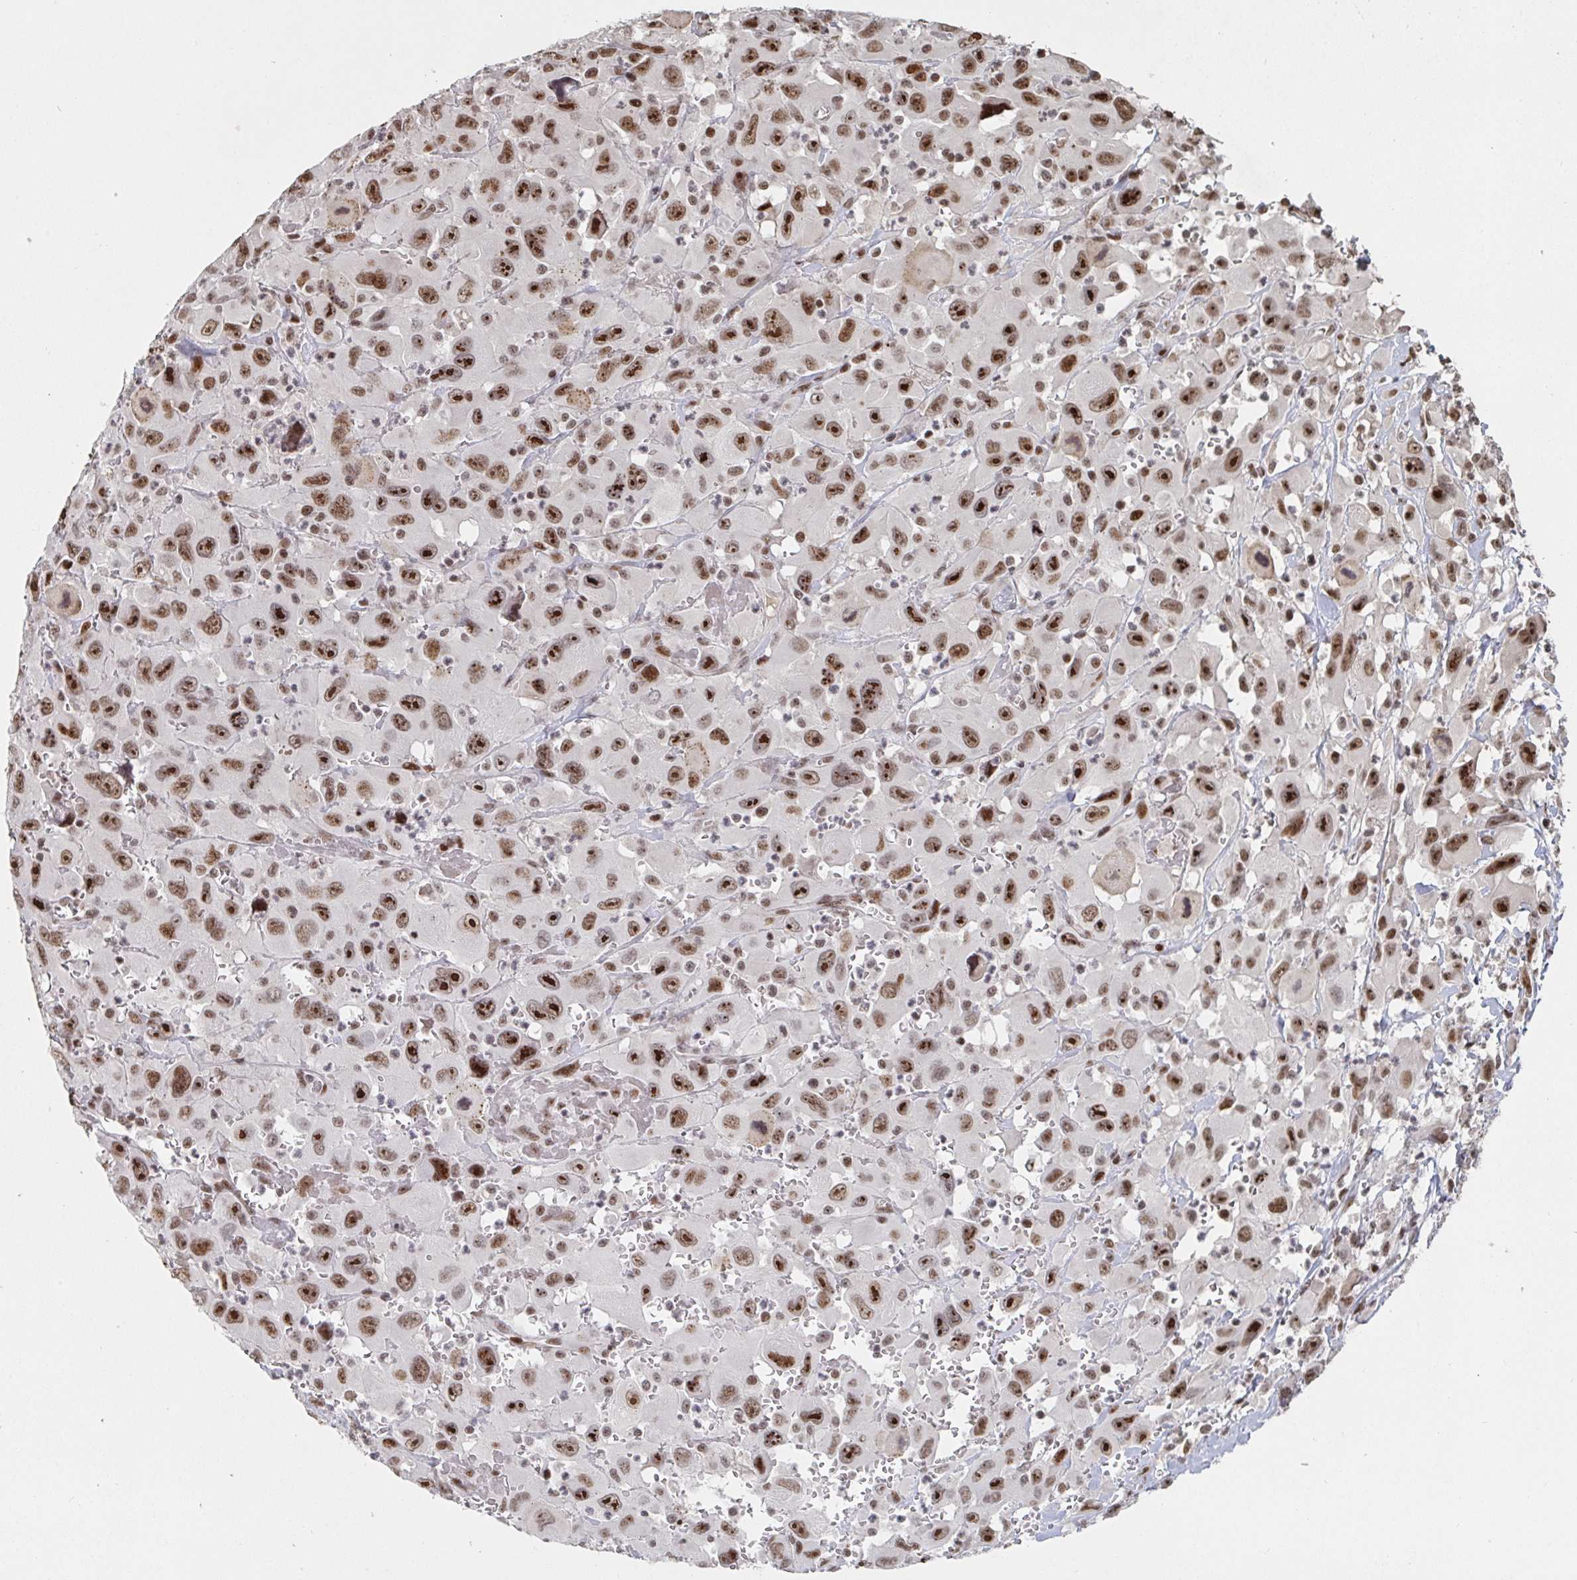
{"staining": {"intensity": "strong", "quantity": ">75%", "location": "nuclear"}, "tissue": "head and neck cancer", "cell_type": "Tumor cells", "image_type": "cancer", "snomed": [{"axis": "morphology", "description": "Squamous cell carcinoma, NOS"}, {"axis": "morphology", "description": "Squamous cell carcinoma, metastatic, NOS"}, {"axis": "topography", "description": "Oral tissue"}, {"axis": "topography", "description": "Head-Neck"}], "caption": "Strong nuclear protein expression is present in about >75% of tumor cells in squamous cell carcinoma (head and neck).", "gene": "ZDHHC12", "patient": {"sex": "female", "age": 85}}